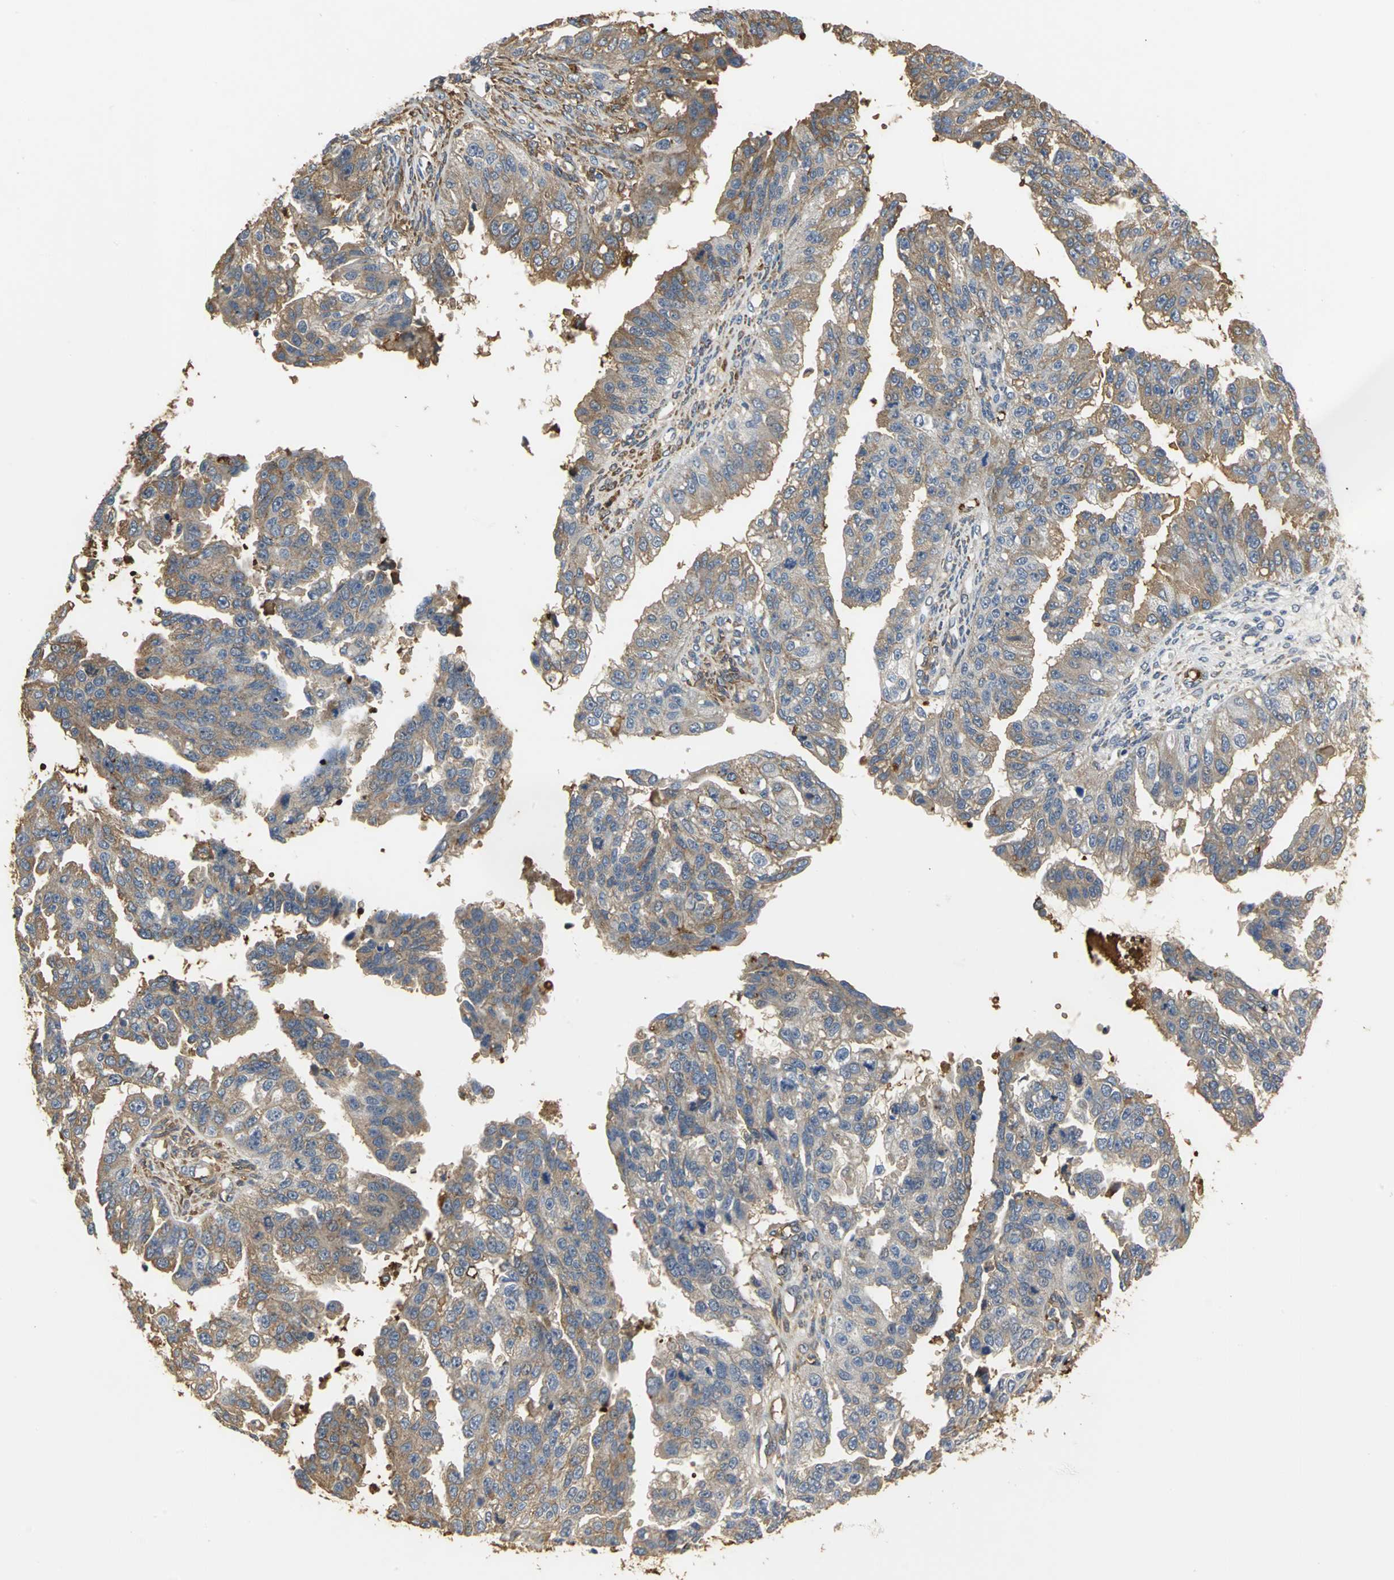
{"staining": {"intensity": "strong", "quantity": ">75%", "location": "cytoplasmic/membranous"}, "tissue": "ovarian cancer", "cell_type": "Tumor cells", "image_type": "cancer", "snomed": [{"axis": "morphology", "description": "Cystadenocarcinoma, serous, NOS"}, {"axis": "topography", "description": "Ovary"}], "caption": "A high-resolution histopathology image shows immunohistochemistry staining of ovarian cancer (serous cystadenocarcinoma), which displays strong cytoplasmic/membranous expression in approximately >75% of tumor cells. (DAB IHC, brown staining for protein, blue staining for nuclei).", "gene": "TREM1", "patient": {"sex": "female", "age": 58}}